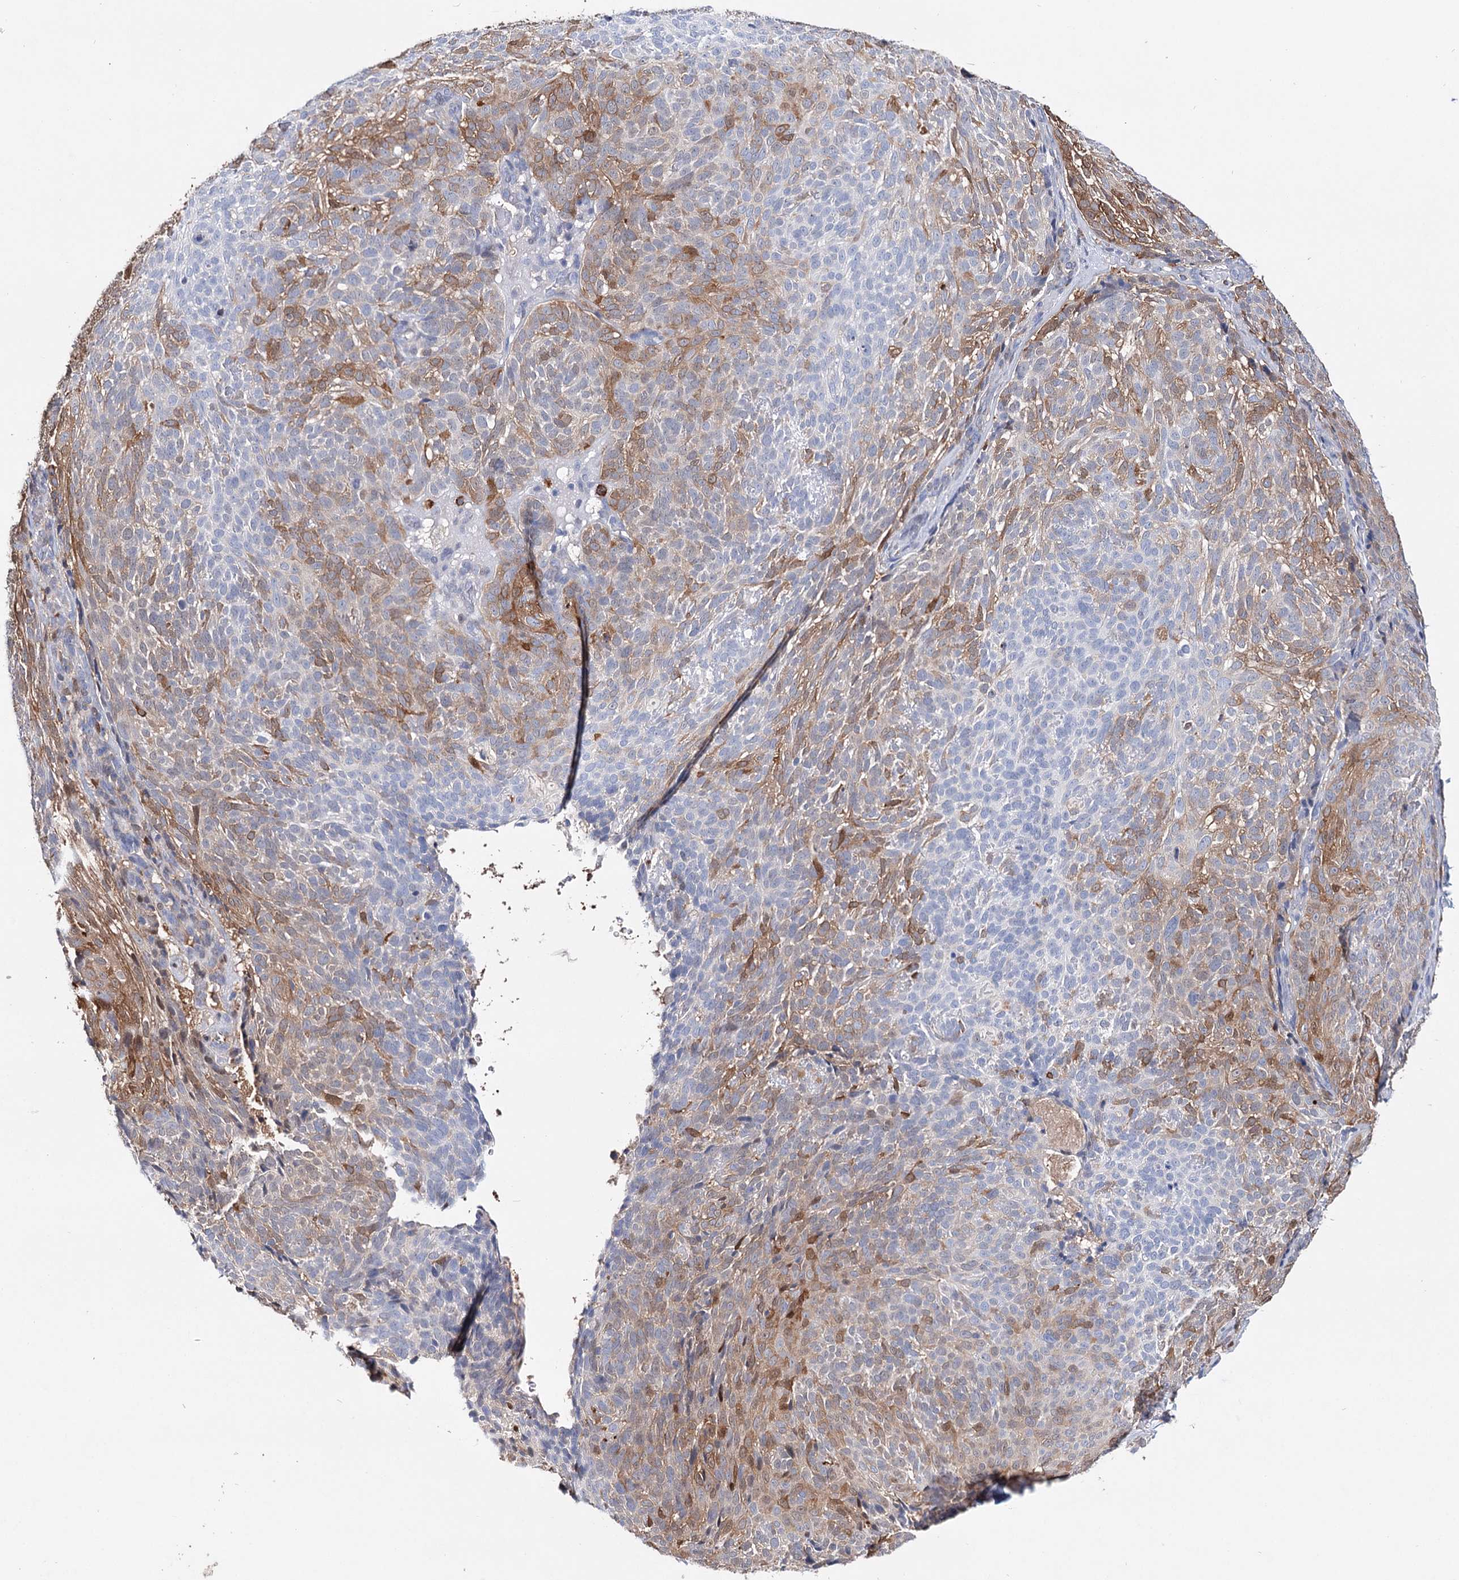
{"staining": {"intensity": "moderate", "quantity": "25%-75%", "location": "cytoplasmic/membranous"}, "tissue": "skin cancer", "cell_type": "Tumor cells", "image_type": "cancer", "snomed": [{"axis": "morphology", "description": "Basal cell carcinoma"}, {"axis": "topography", "description": "Skin"}], "caption": "Human basal cell carcinoma (skin) stained with a brown dye exhibits moderate cytoplasmic/membranous positive positivity in approximately 25%-75% of tumor cells.", "gene": "CFAP46", "patient": {"sex": "male", "age": 85}}